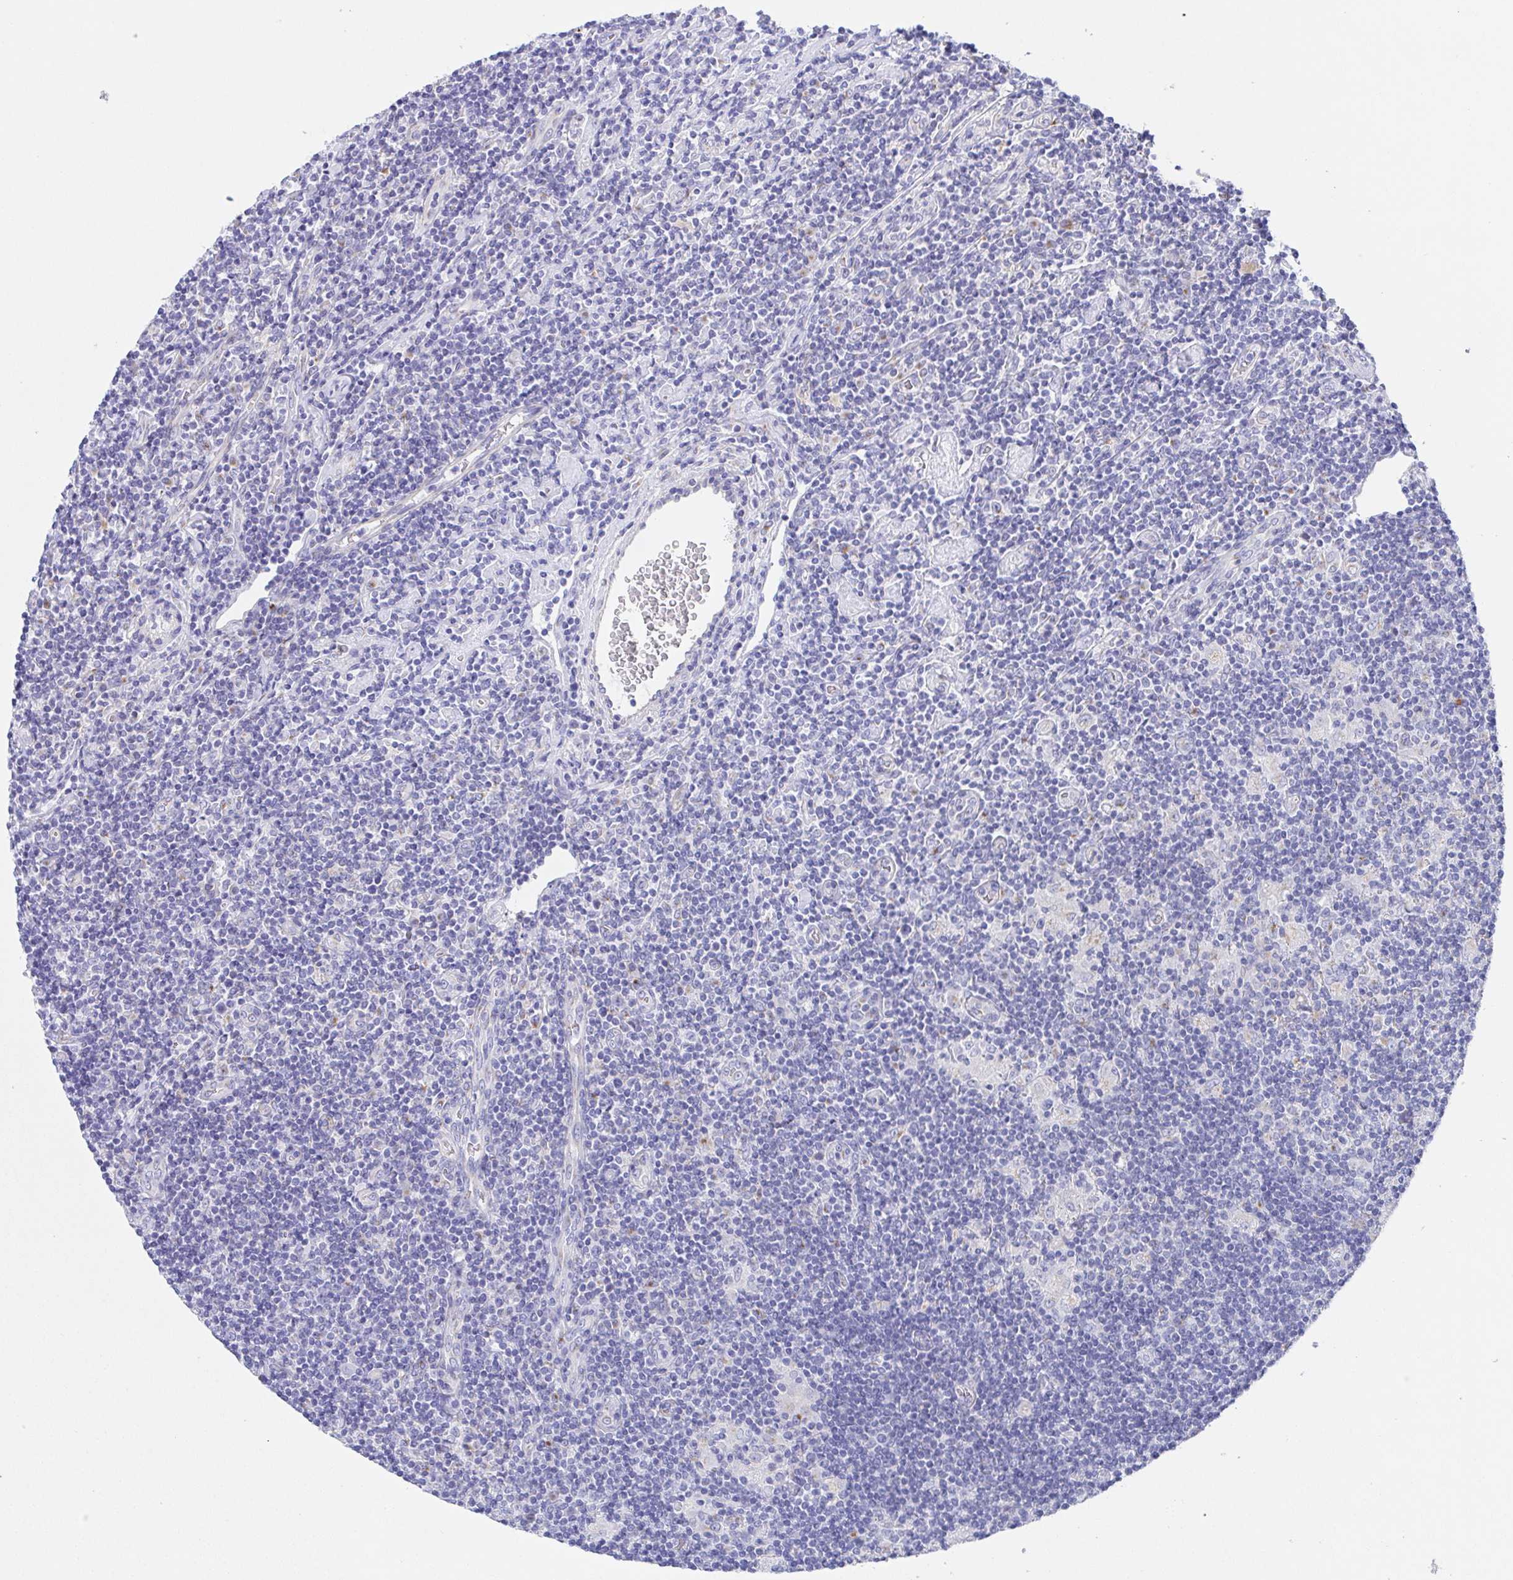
{"staining": {"intensity": "negative", "quantity": "none", "location": "none"}, "tissue": "lymphoma", "cell_type": "Tumor cells", "image_type": "cancer", "snomed": [{"axis": "morphology", "description": "Hodgkin's disease, NOS"}, {"axis": "topography", "description": "Lymph node"}], "caption": "Tumor cells show no significant staining in lymphoma. (Brightfield microscopy of DAB (3,3'-diaminobenzidine) immunohistochemistry at high magnification).", "gene": "SCG3", "patient": {"sex": "male", "age": 40}}